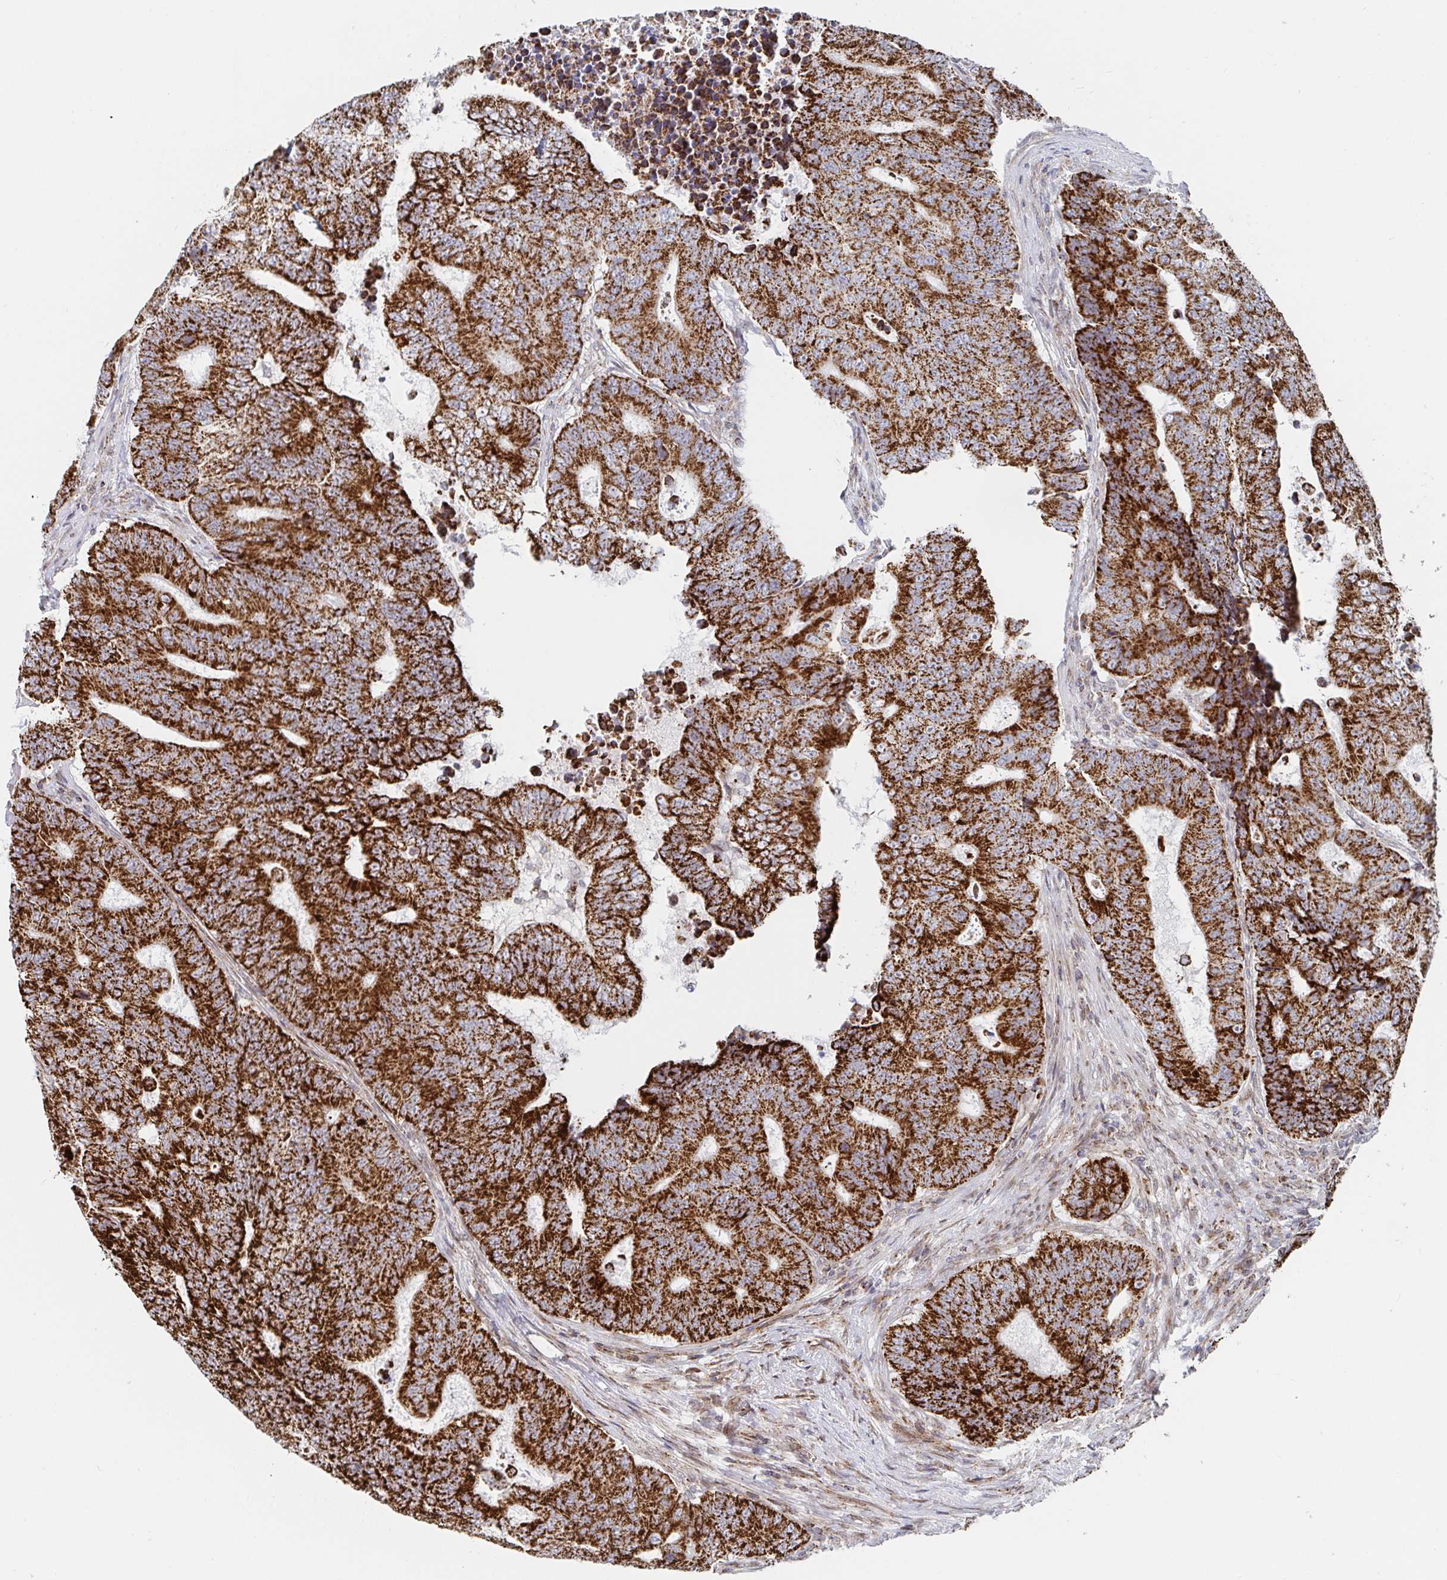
{"staining": {"intensity": "strong", "quantity": ">75%", "location": "cytoplasmic/membranous"}, "tissue": "colorectal cancer", "cell_type": "Tumor cells", "image_type": "cancer", "snomed": [{"axis": "morphology", "description": "Adenocarcinoma, NOS"}, {"axis": "topography", "description": "Colon"}], "caption": "DAB immunohistochemical staining of human colorectal cancer (adenocarcinoma) reveals strong cytoplasmic/membranous protein staining in about >75% of tumor cells. The staining was performed using DAB to visualize the protein expression in brown, while the nuclei were stained in blue with hematoxylin (Magnification: 20x).", "gene": "STARD8", "patient": {"sex": "female", "age": 48}}